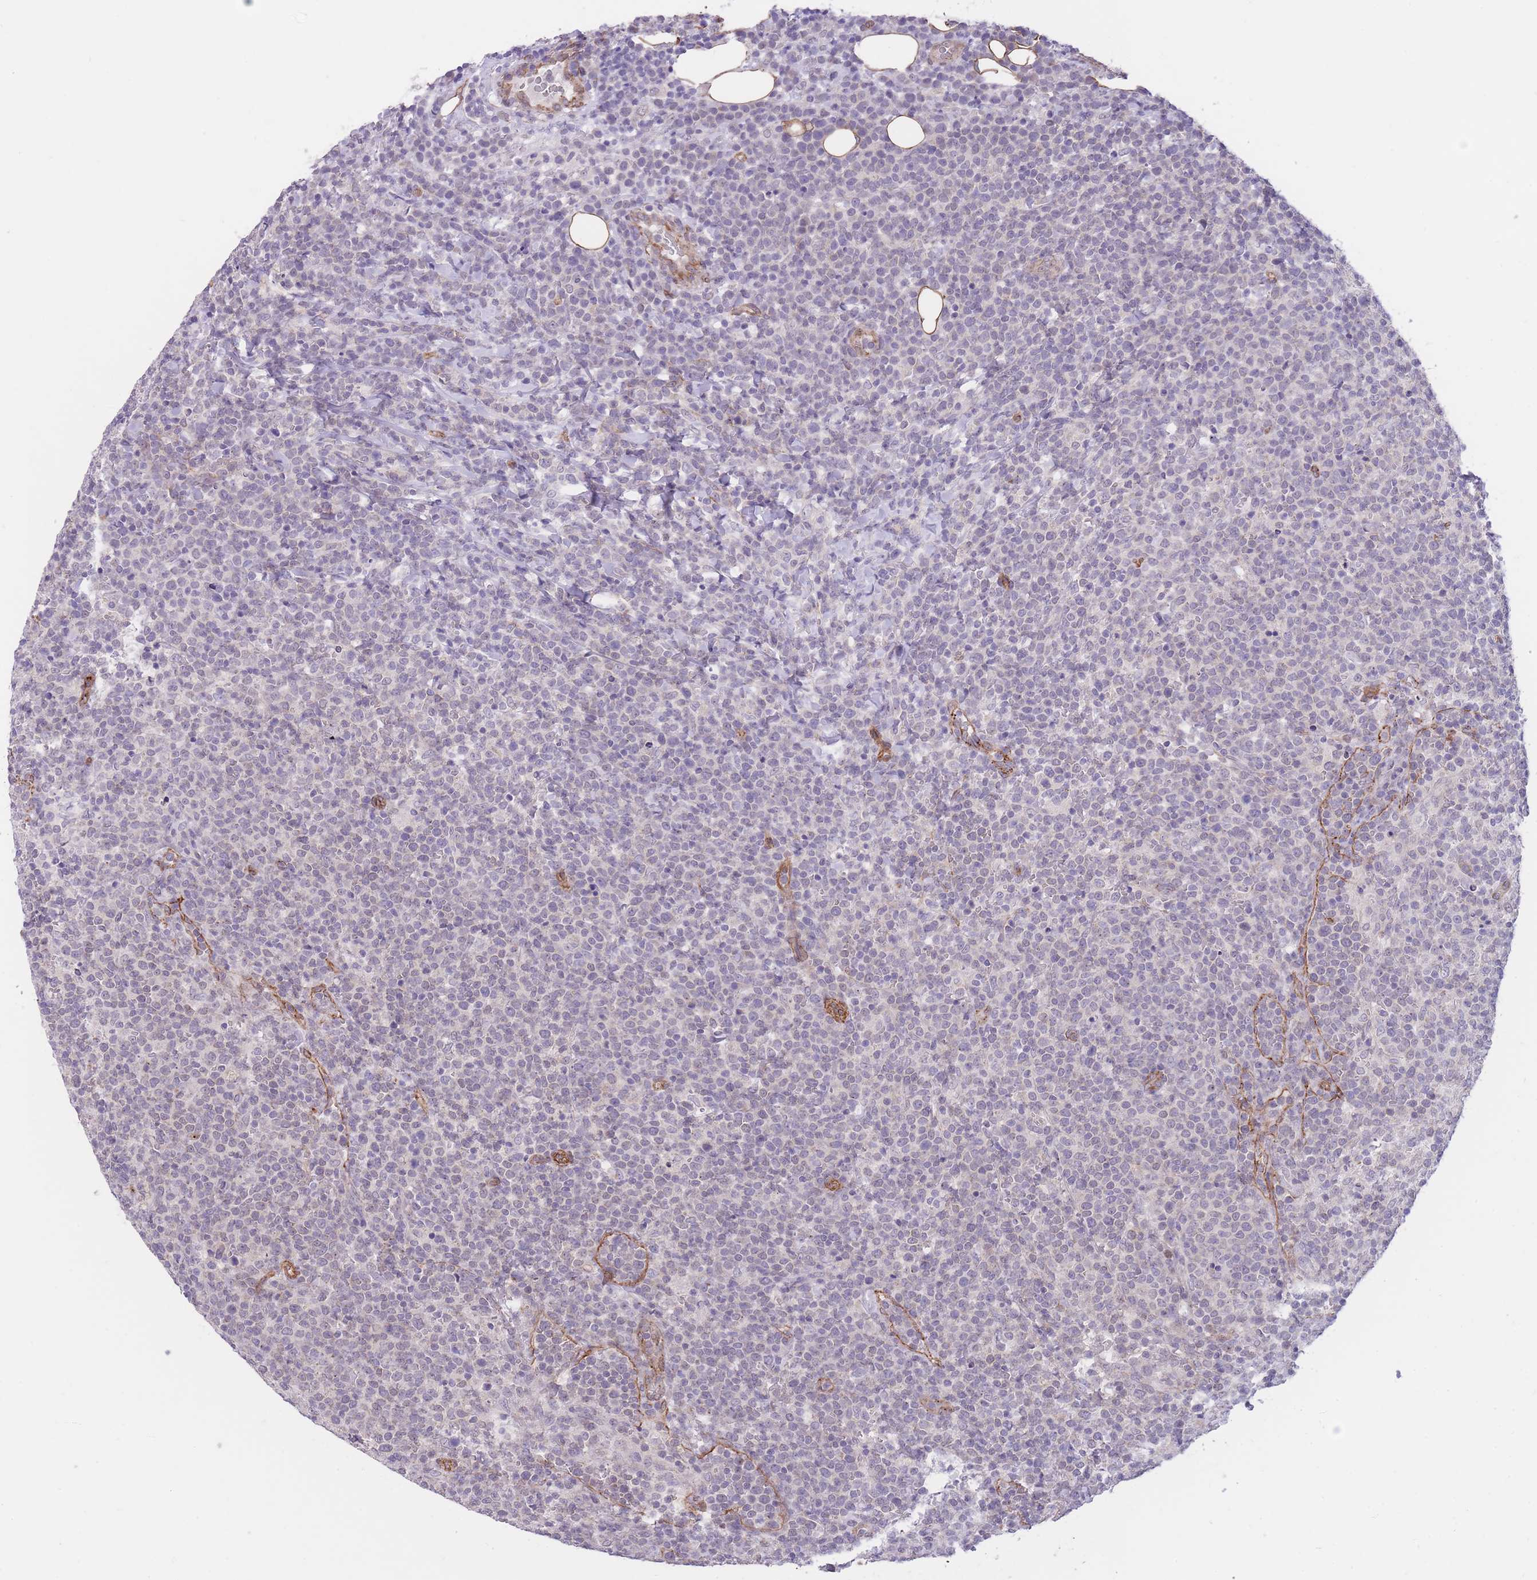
{"staining": {"intensity": "negative", "quantity": "none", "location": "none"}, "tissue": "lymphoma", "cell_type": "Tumor cells", "image_type": "cancer", "snomed": [{"axis": "morphology", "description": "Malignant lymphoma, non-Hodgkin's type, High grade"}, {"axis": "topography", "description": "Lymph node"}], "caption": "DAB (3,3'-diaminobenzidine) immunohistochemical staining of human lymphoma reveals no significant staining in tumor cells.", "gene": "QTRT1", "patient": {"sex": "male", "age": 61}}